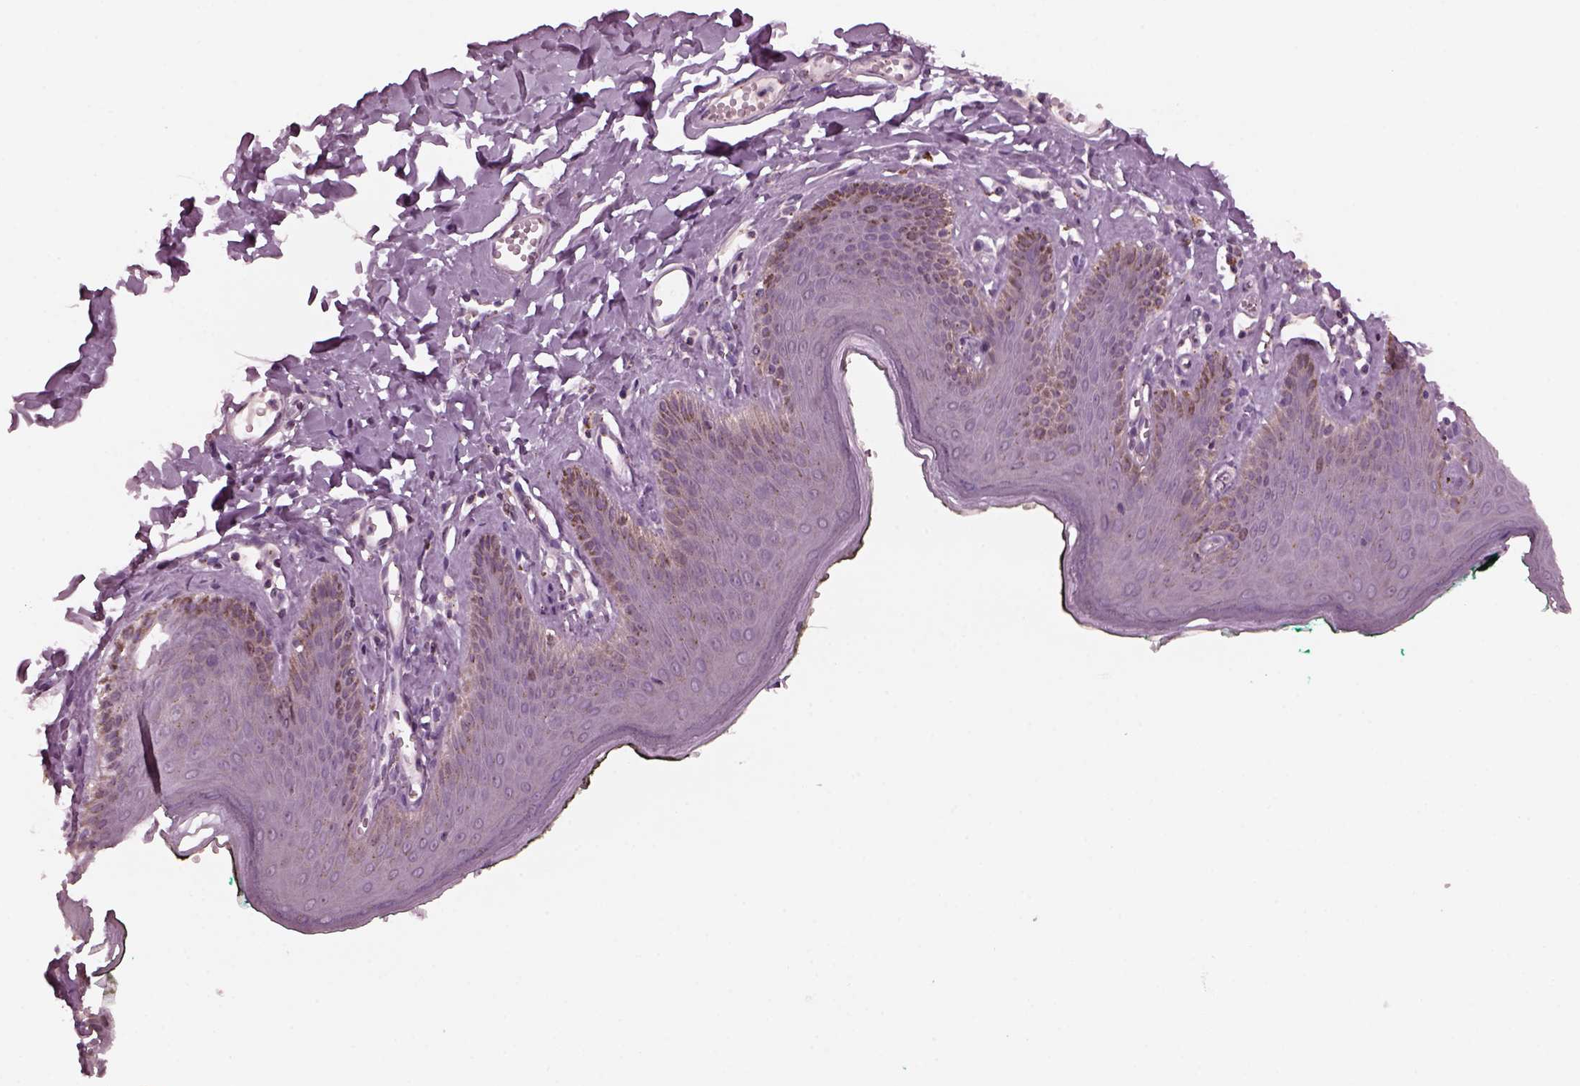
{"staining": {"intensity": "weak", "quantity": "<25%", "location": "cytoplasmic/membranous"}, "tissue": "skin", "cell_type": "Epidermal cells", "image_type": "normal", "snomed": [{"axis": "morphology", "description": "Normal tissue, NOS"}, {"axis": "topography", "description": "Vulva"}, {"axis": "topography", "description": "Peripheral nerve tissue"}], "caption": "Benign skin was stained to show a protein in brown. There is no significant positivity in epidermal cells. (DAB (3,3'-diaminobenzidine) immunohistochemistry (IHC) visualized using brightfield microscopy, high magnification).", "gene": "SAXO1", "patient": {"sex": "female", "age": 66}}